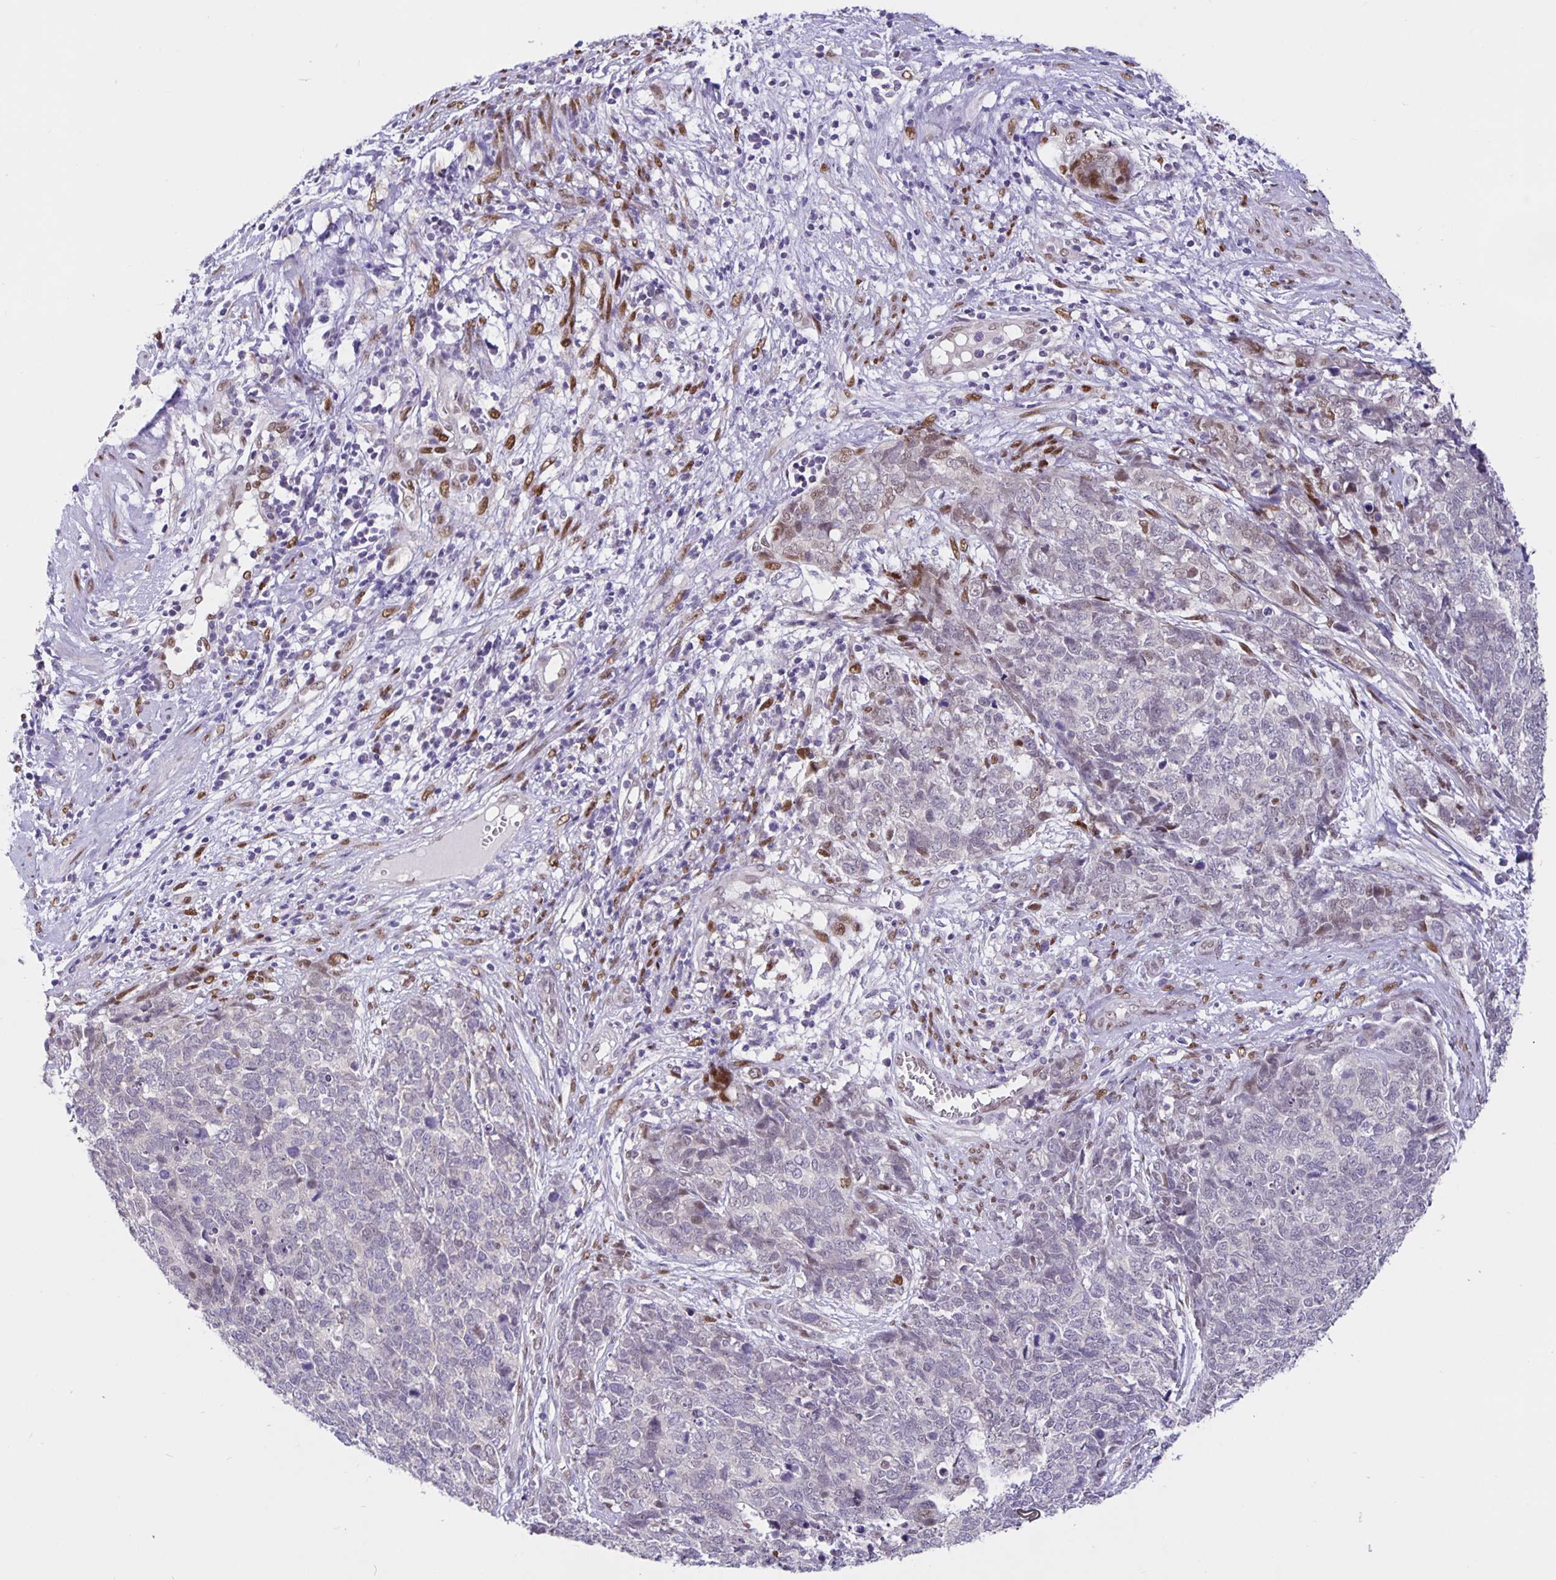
{"staining": {"intensity": "negative", "quantity": "none", "location": "none"}, "tissue": "cervical cancer", "cell_type": "Tumor cells", "image_type": "cancer", "snomed": [{"axis": "morphology", "description": "Adenocarcinoma, NOS"}, {"axis": "topography", "description": "Cervix"}], "caption": "An image of human cervical cancer is negative for staining in tumor cells. The staining is performed using DAB brown chromogen with nuclei counter-stained in using hematoxylin.", "gene": "FOSL2", "patient": {"sex": "female", "age": 63}}